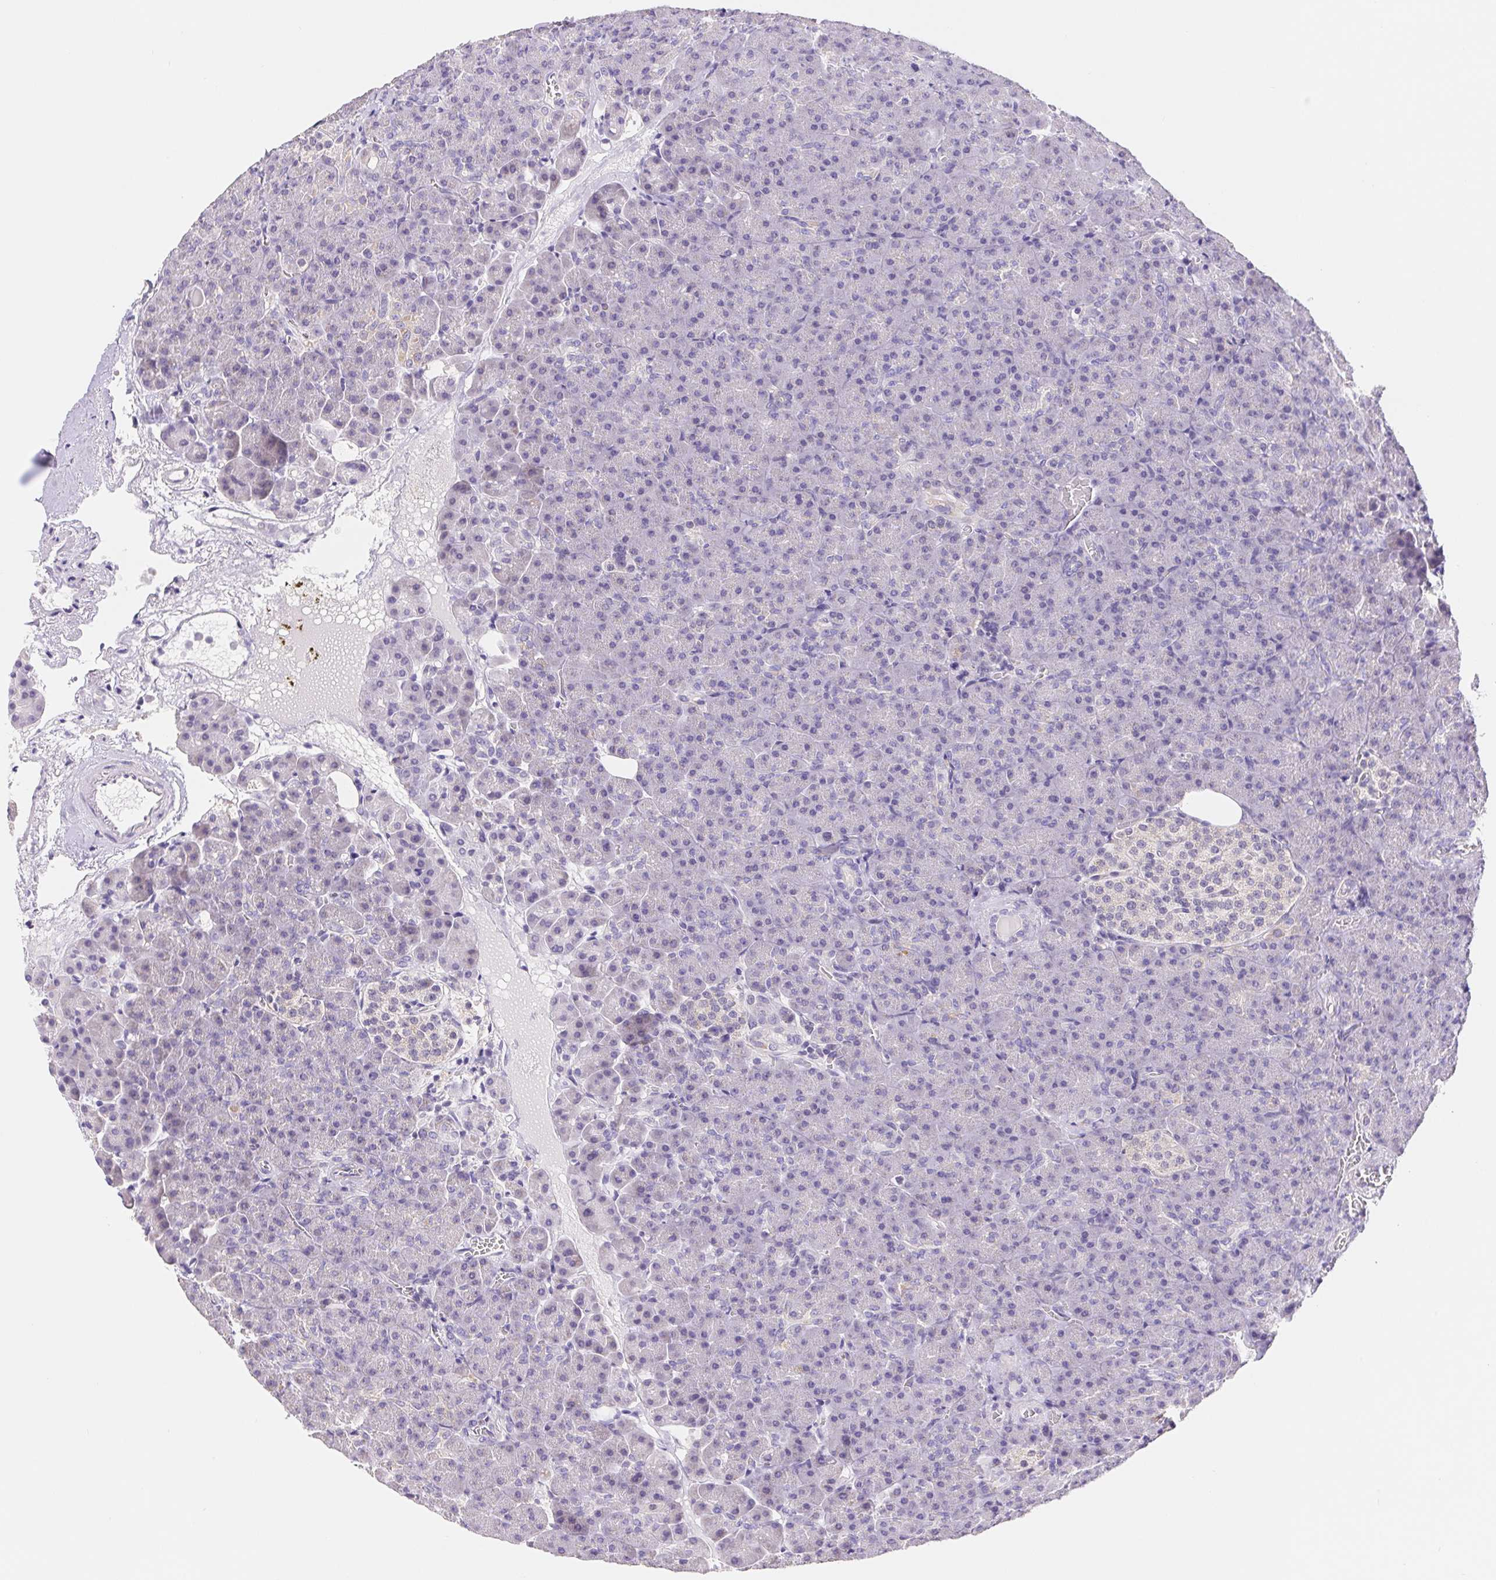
{"staining": {"intensity": "negative", "quantity": "none", "location": "none"}, "tissue": "pancreas", "cell_type": "Exocrine glandular cells", "image_type": "normal", "snomed": [{"axis": "morphology", "description": "Normal tissue, NOS"}, {"axis": "topography", "description": "Pancreas"}], "caption": "A high-resolution image shows IHC staining of unremarkable pancreas, which shows no significant positivity in exocrine glandular cells. (DAB (3,3'-diaminobenzidine) immunohistochemistry with hematoxylin counter stain).", "gene": "FKBP6", "patient": {"sex": "female", "age": 74}}